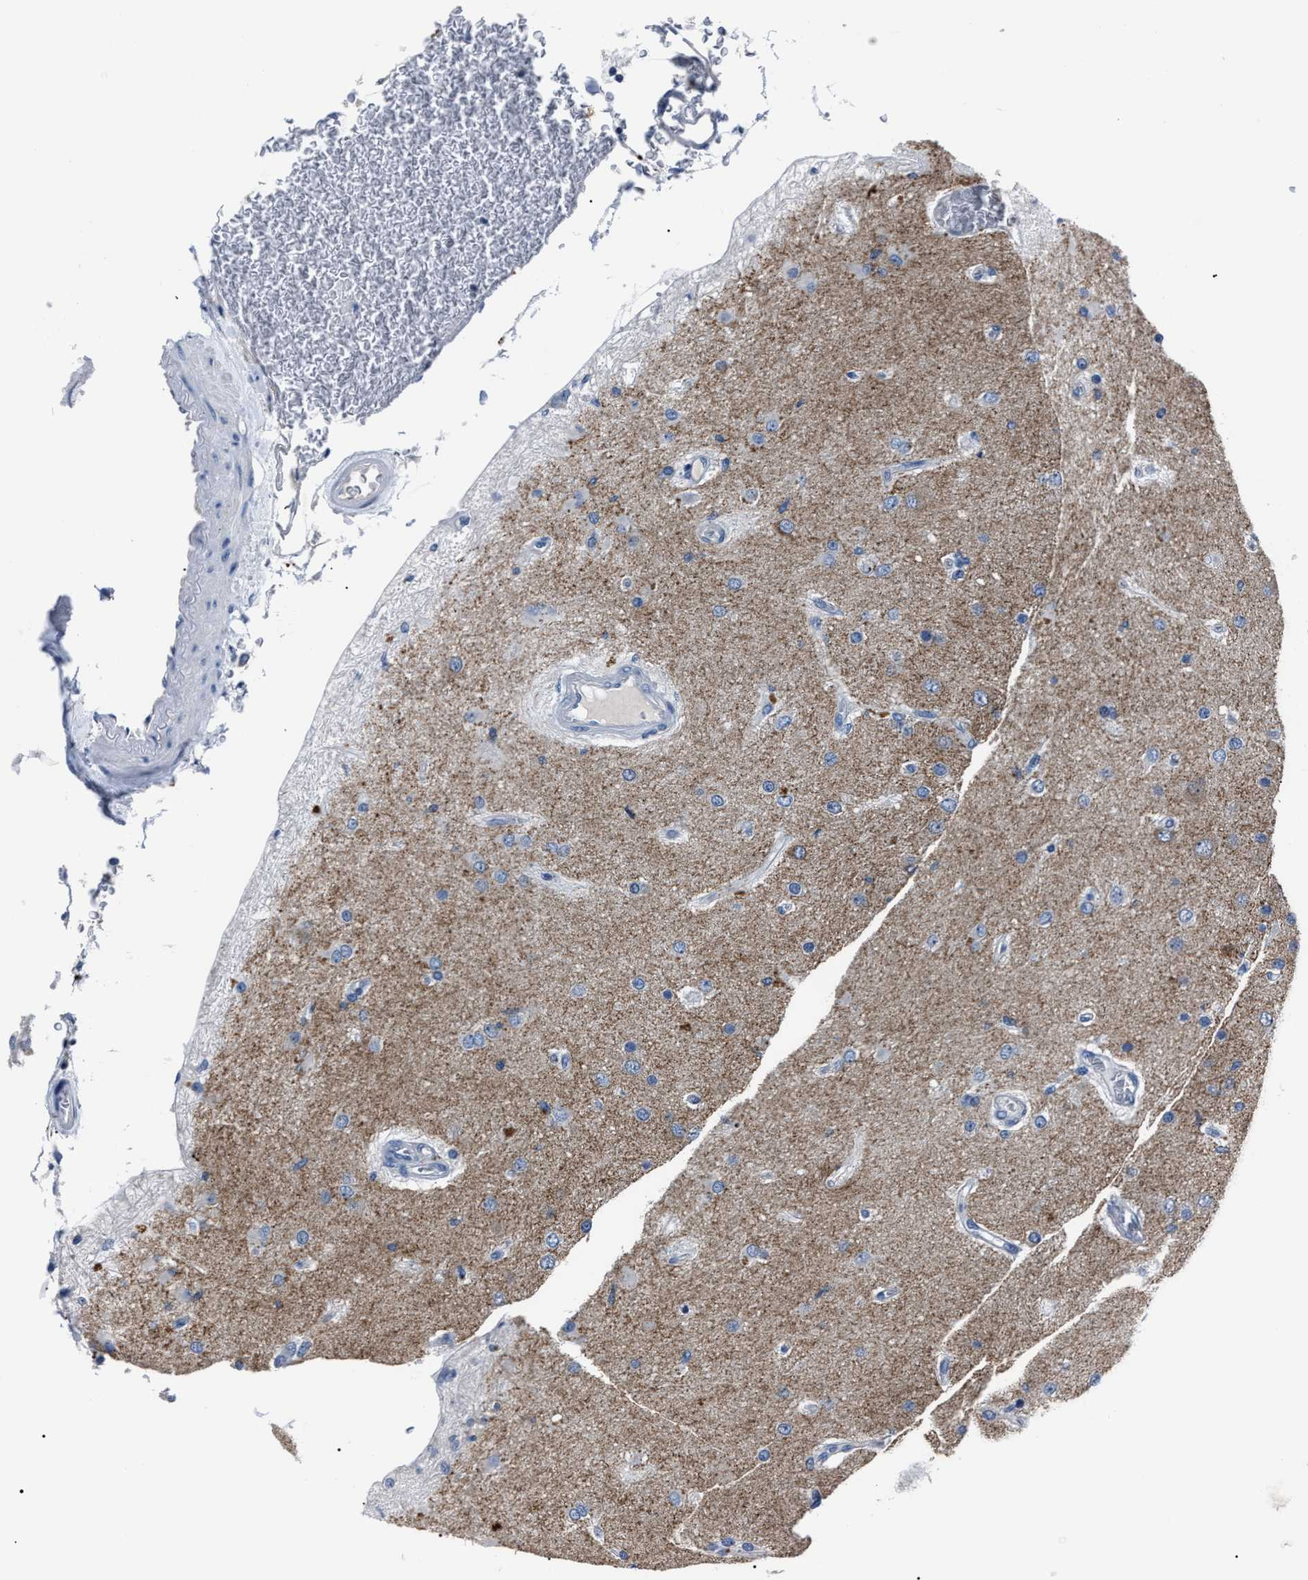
{"staining": {"intensity": "weak", "quantity": "<25%", "location": "cytoplasmic/membranous"}, "tissue": "glioma", "cell_type": "Tumor cells", "image_type": "cancer", "snomed": [{"axis": "morphology", "description": "Normal tissue, NOS"}, {"axis": "morphology", "description": "Glioma, malignant, High grade"}, {"axis": "topography", "description": "Cerebral cortex"}], "caption": "High magnification brightfield microscopy of glioma stained with DAB (brown) and counterstained with hematoxylin (blue): tumor cells show no significant positivity.", "gene": "LRWD1", "patient": {"sex": "male", "age": 77}}